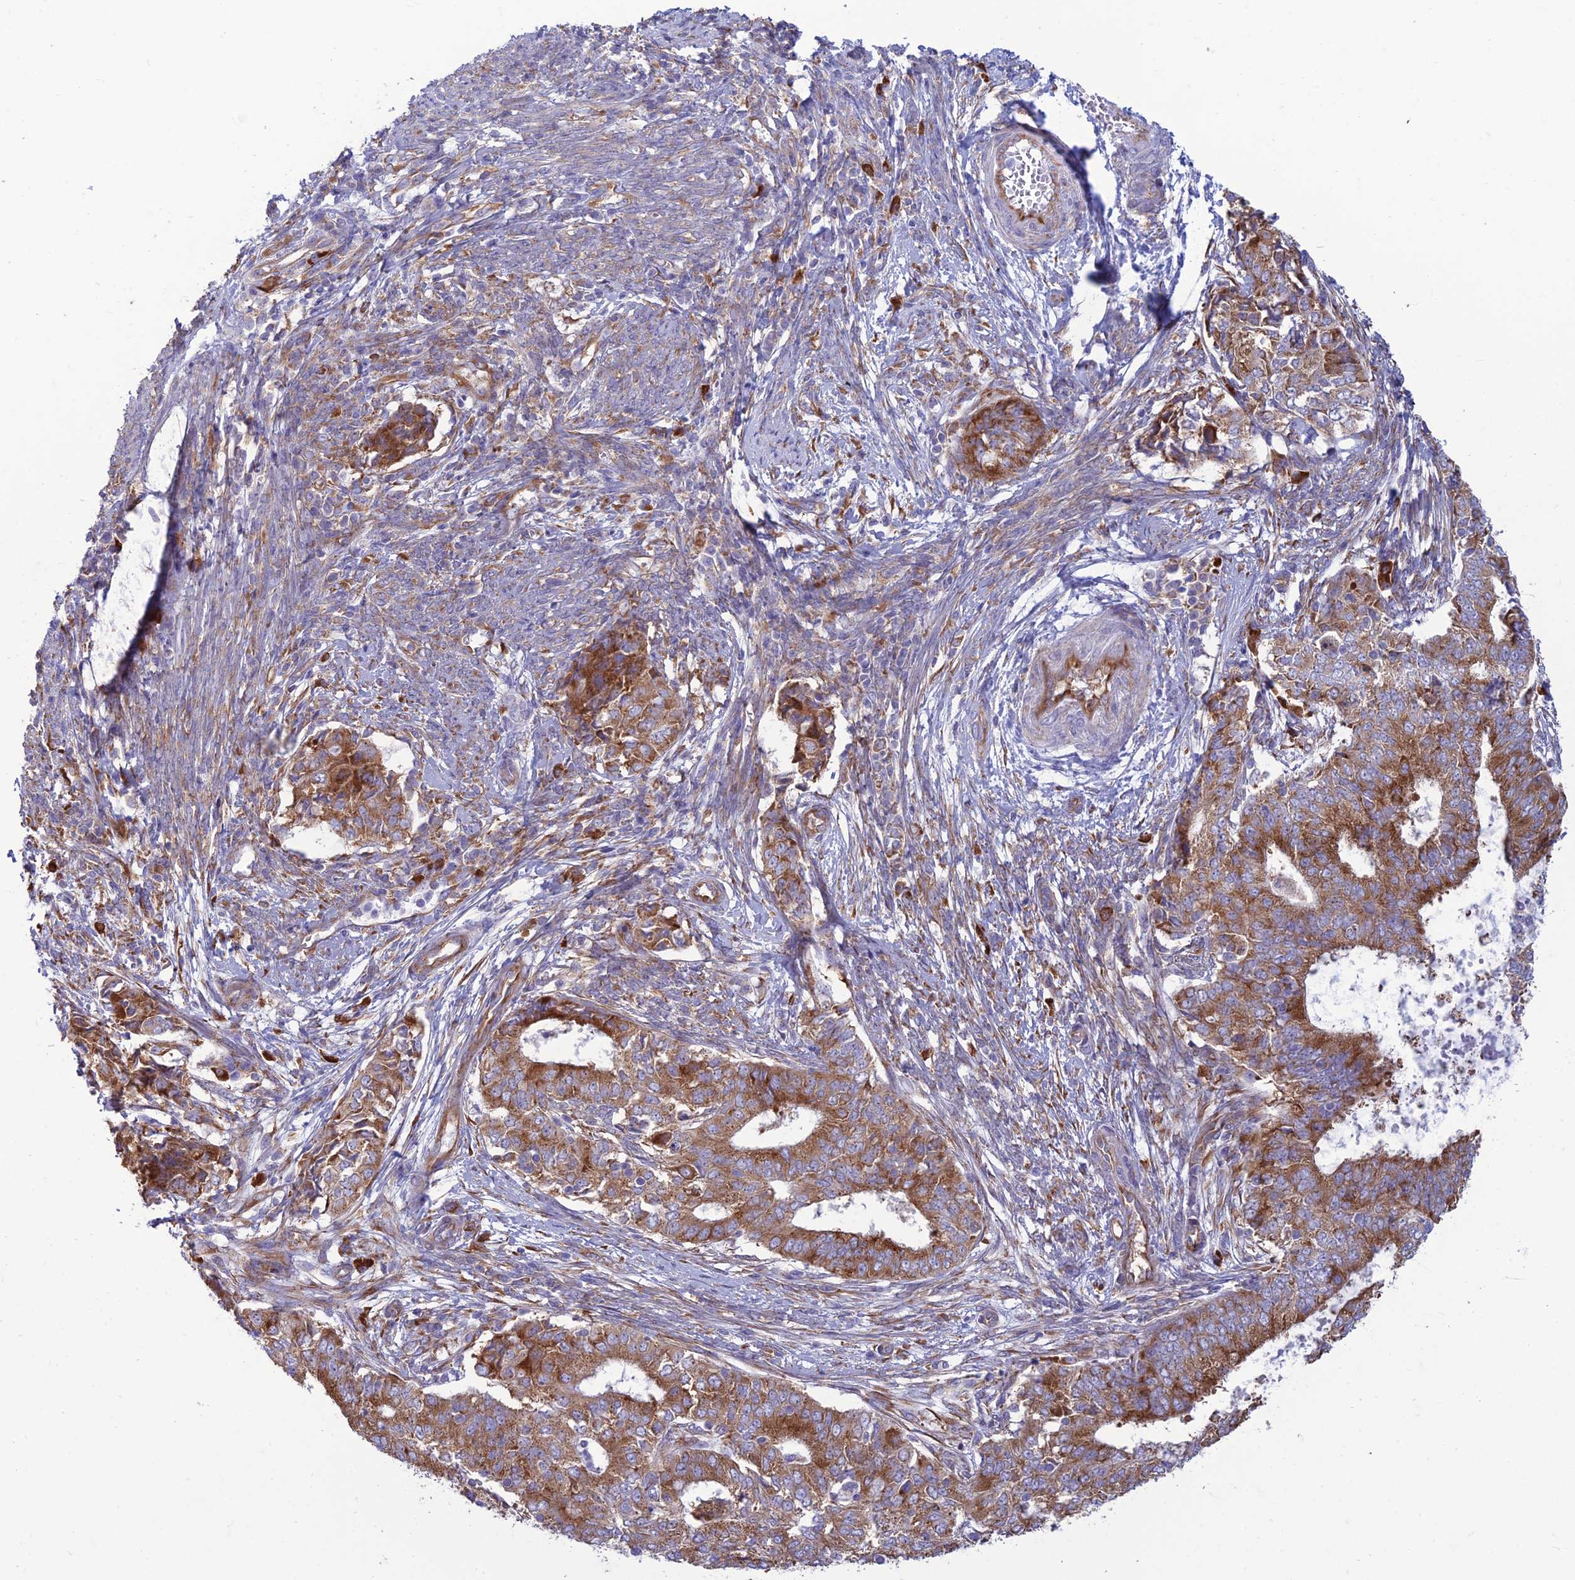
{"staining": {"intensity": "moderate", "quantity": ">75%", "location": "cytoplasmic/membranous"}, "tissue": "endometrial cancer", "cell_type": "Tumor cells", "image_type": "cancer", "snomed": [{"axis": "morphology", "description": "Adenocarcinoma, NOS"}, {"axis": "topography", "description": "Endometrium"}], "caption": "Immunohistochemical staining of human endometrial adenocarcinoma shows moderate cytoplasmic/membranous protein expression in about >75% of tumor cells.", "gene": "RPL17-C18orf32", "patient": {"sex": "female", "age": 62}}